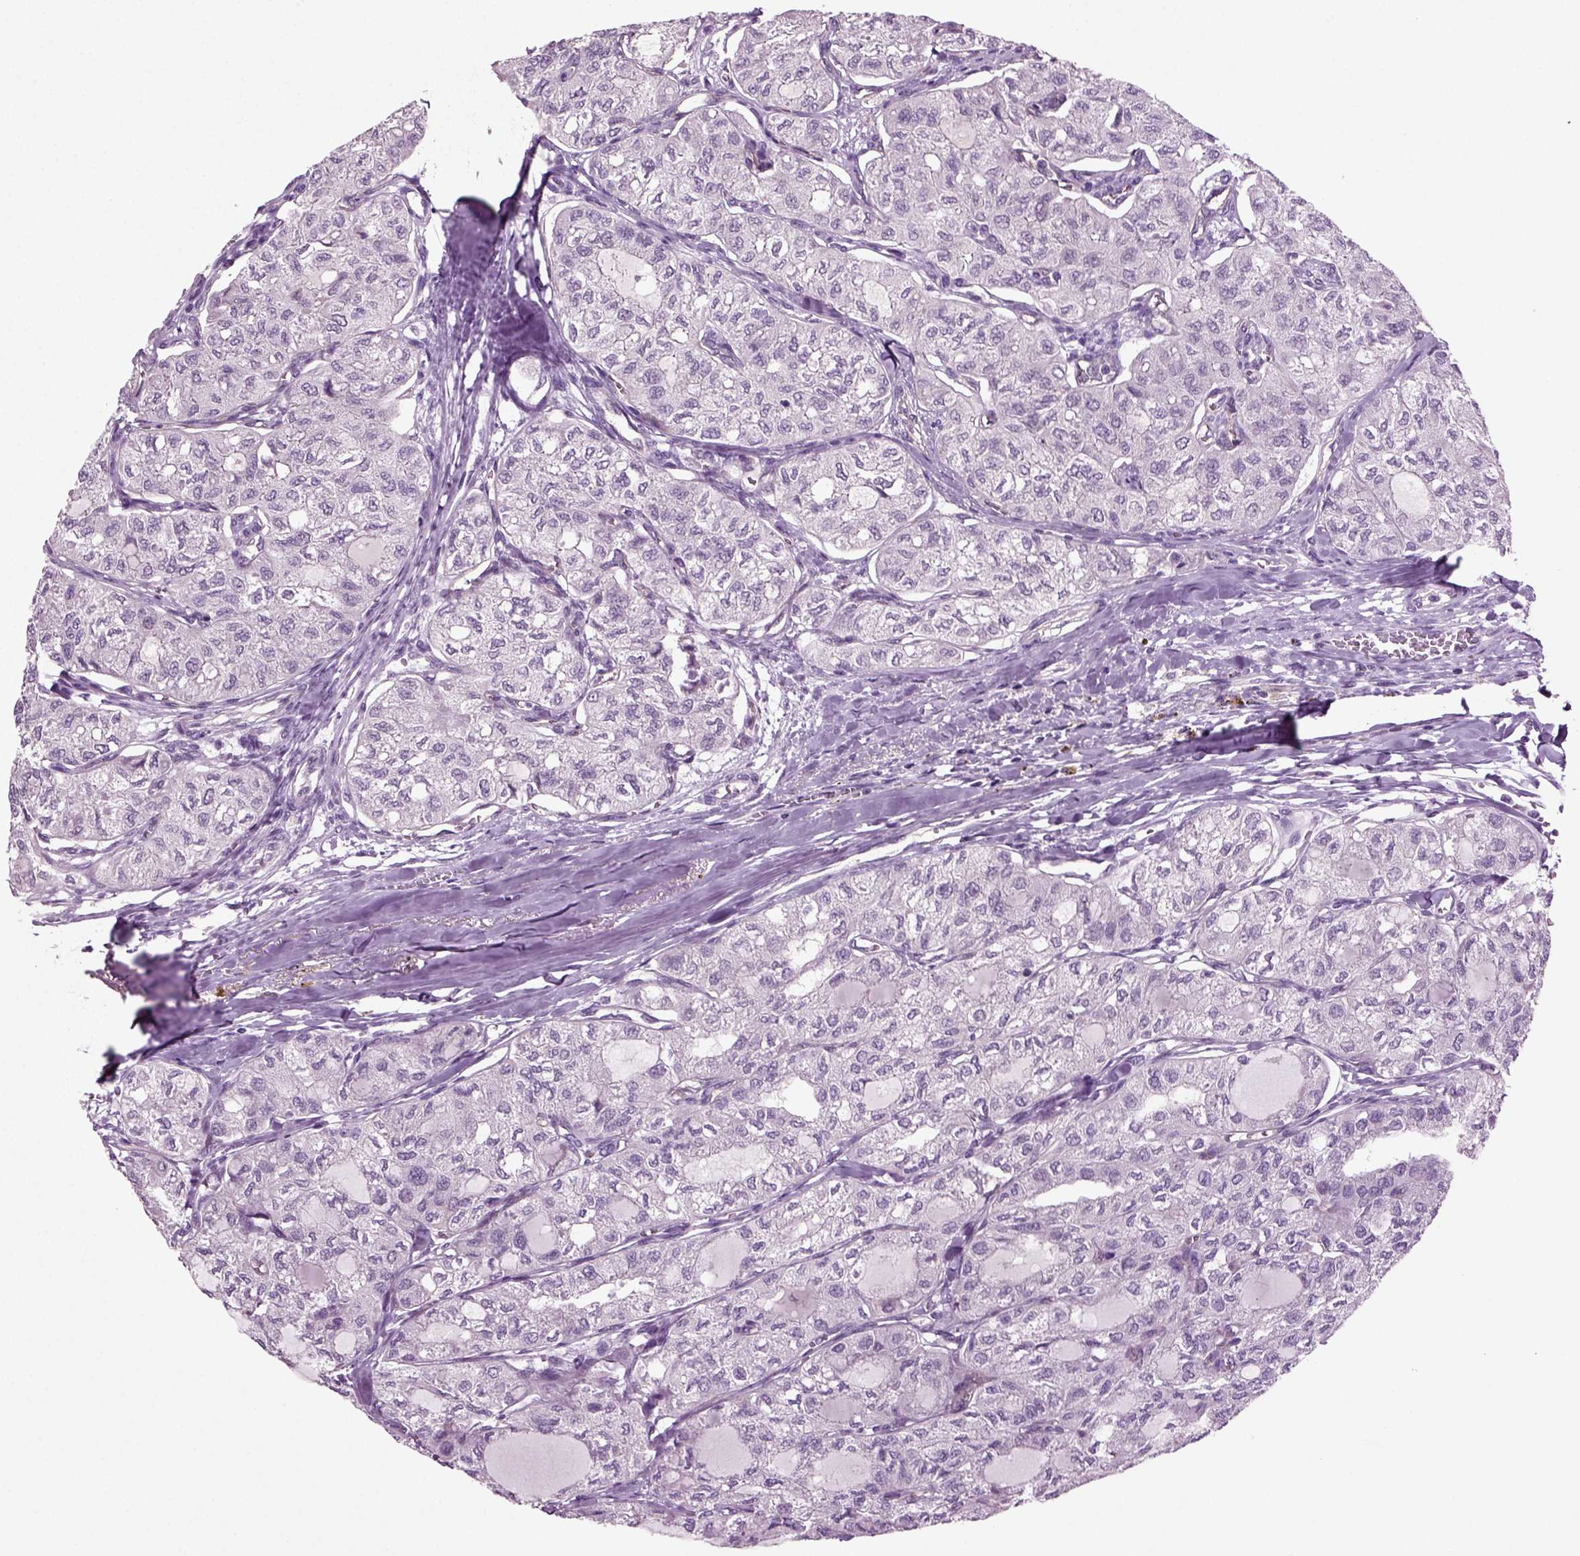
{"staining": {"intensity": "negative", "quantity": "none", "location": "none"}, "tissue": "thyroid cancer", "cell_type": "Tumor cells", "image_type": "cancer", "snomed": [{"axis": "morphology", "description": "Follicular adenoma carcinoma, NOS"}, {"axis": "topography", "description": "Thyroid gland"}], "caption": "Immunohistochemistry image of thyroid cancer stained for a protein (brown), which shows no staining in tumor cells.", "gene": "COL9A2", "patient": {"sex": "male", "age": 75}}